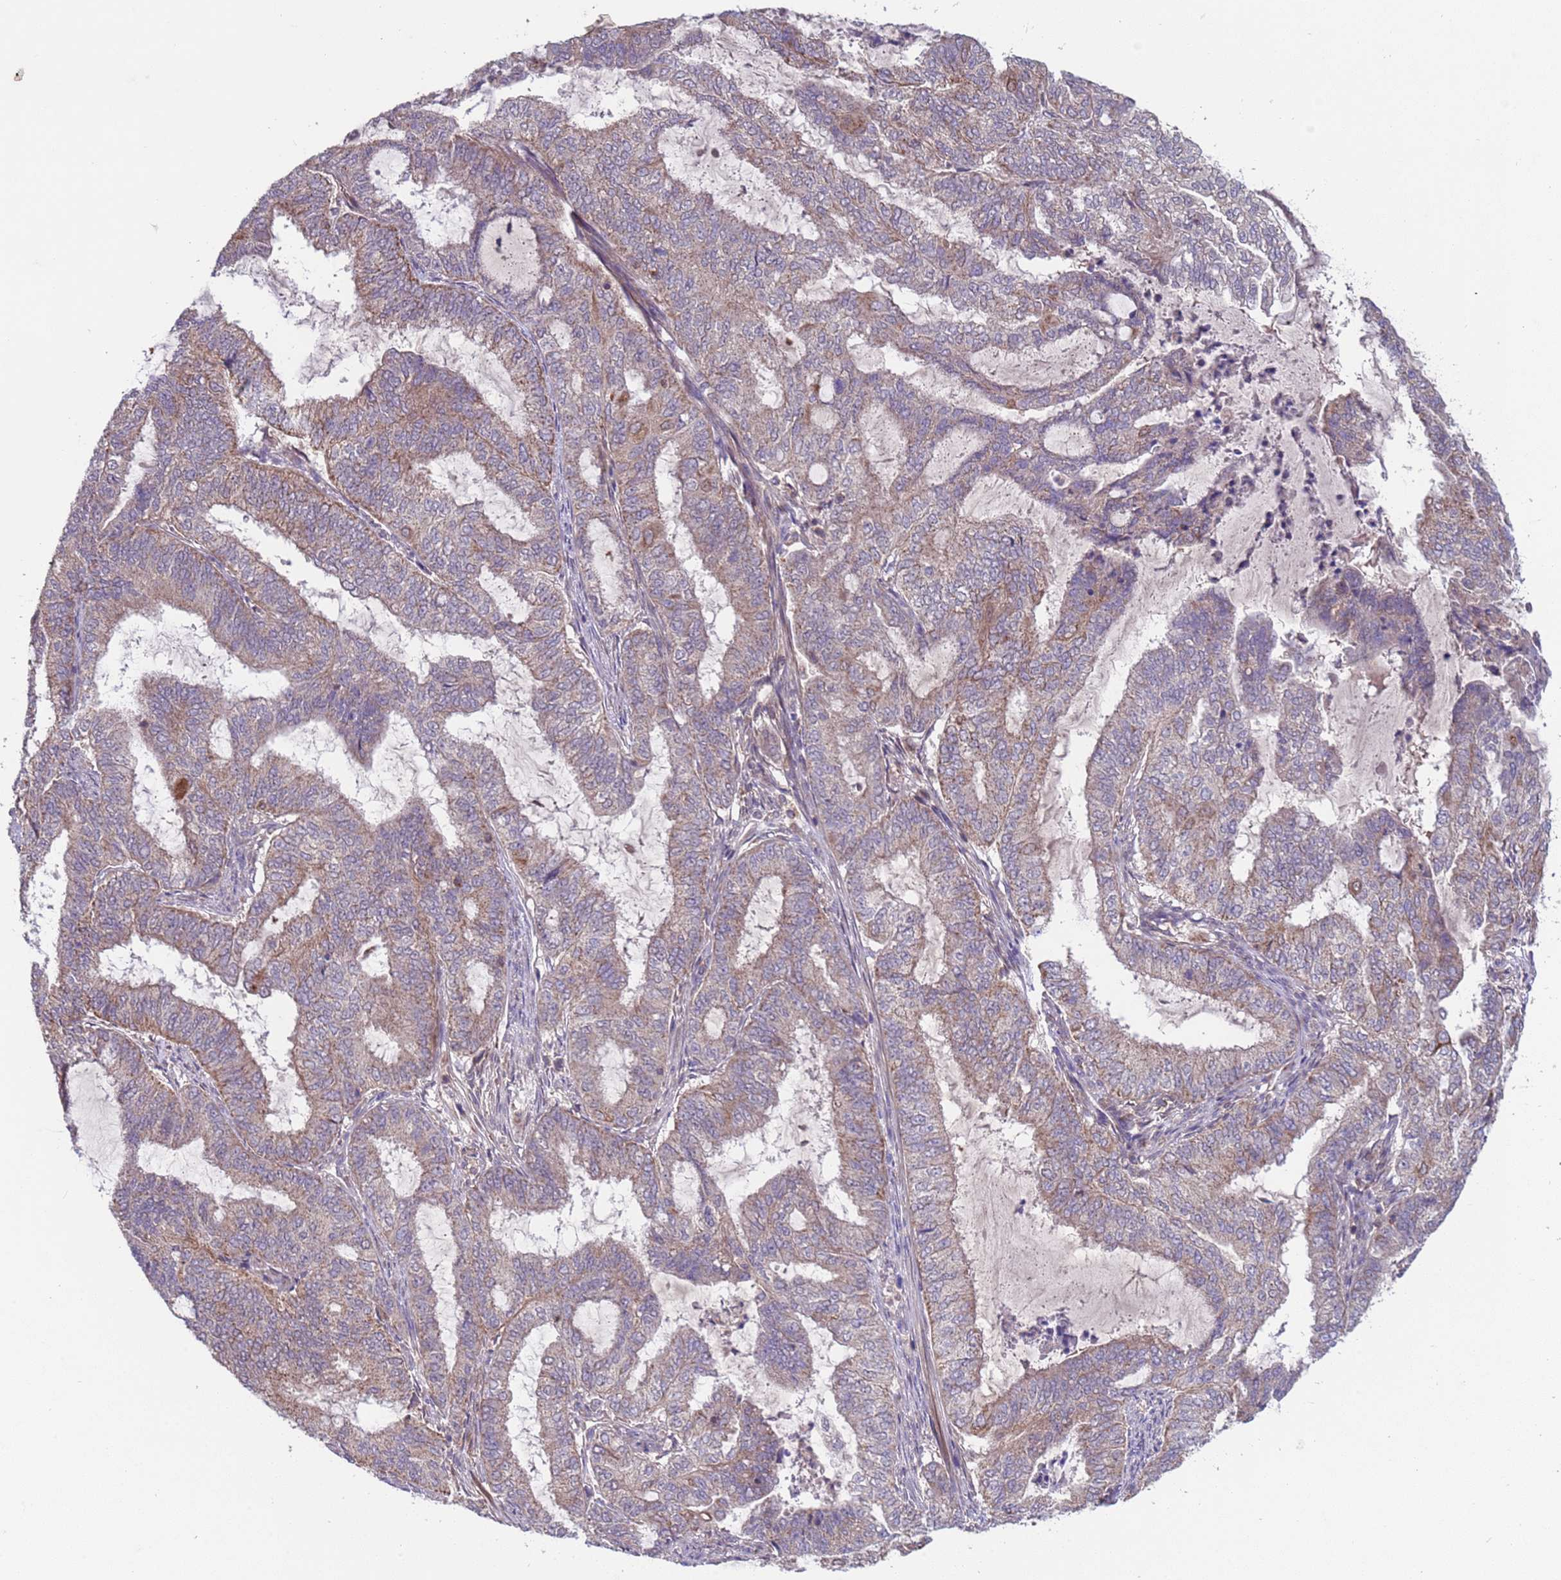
{"staining": {"intensity": "weak", "quantity": "25%-75%", "location": "cytoplasmic/membranous"}, "tissue": "endometrial cancer", "cell_type": "Tumor cells", "image_type": "cancer", "snomed": [{"axis": "morphology", "description": "Adenocarcinoma, NOS"}, {"axis": "topography", "description": "Endometrium"}], "caption": "There is low levels of weak cytoplasmic/membranous staining in tumor cells of endometrial cancer (adenocarcinoma), as demonstrated by immunohistochemical staining (brown color).", "gene": "ACAD8", "patient": {"sex": "female", "age": 51}}